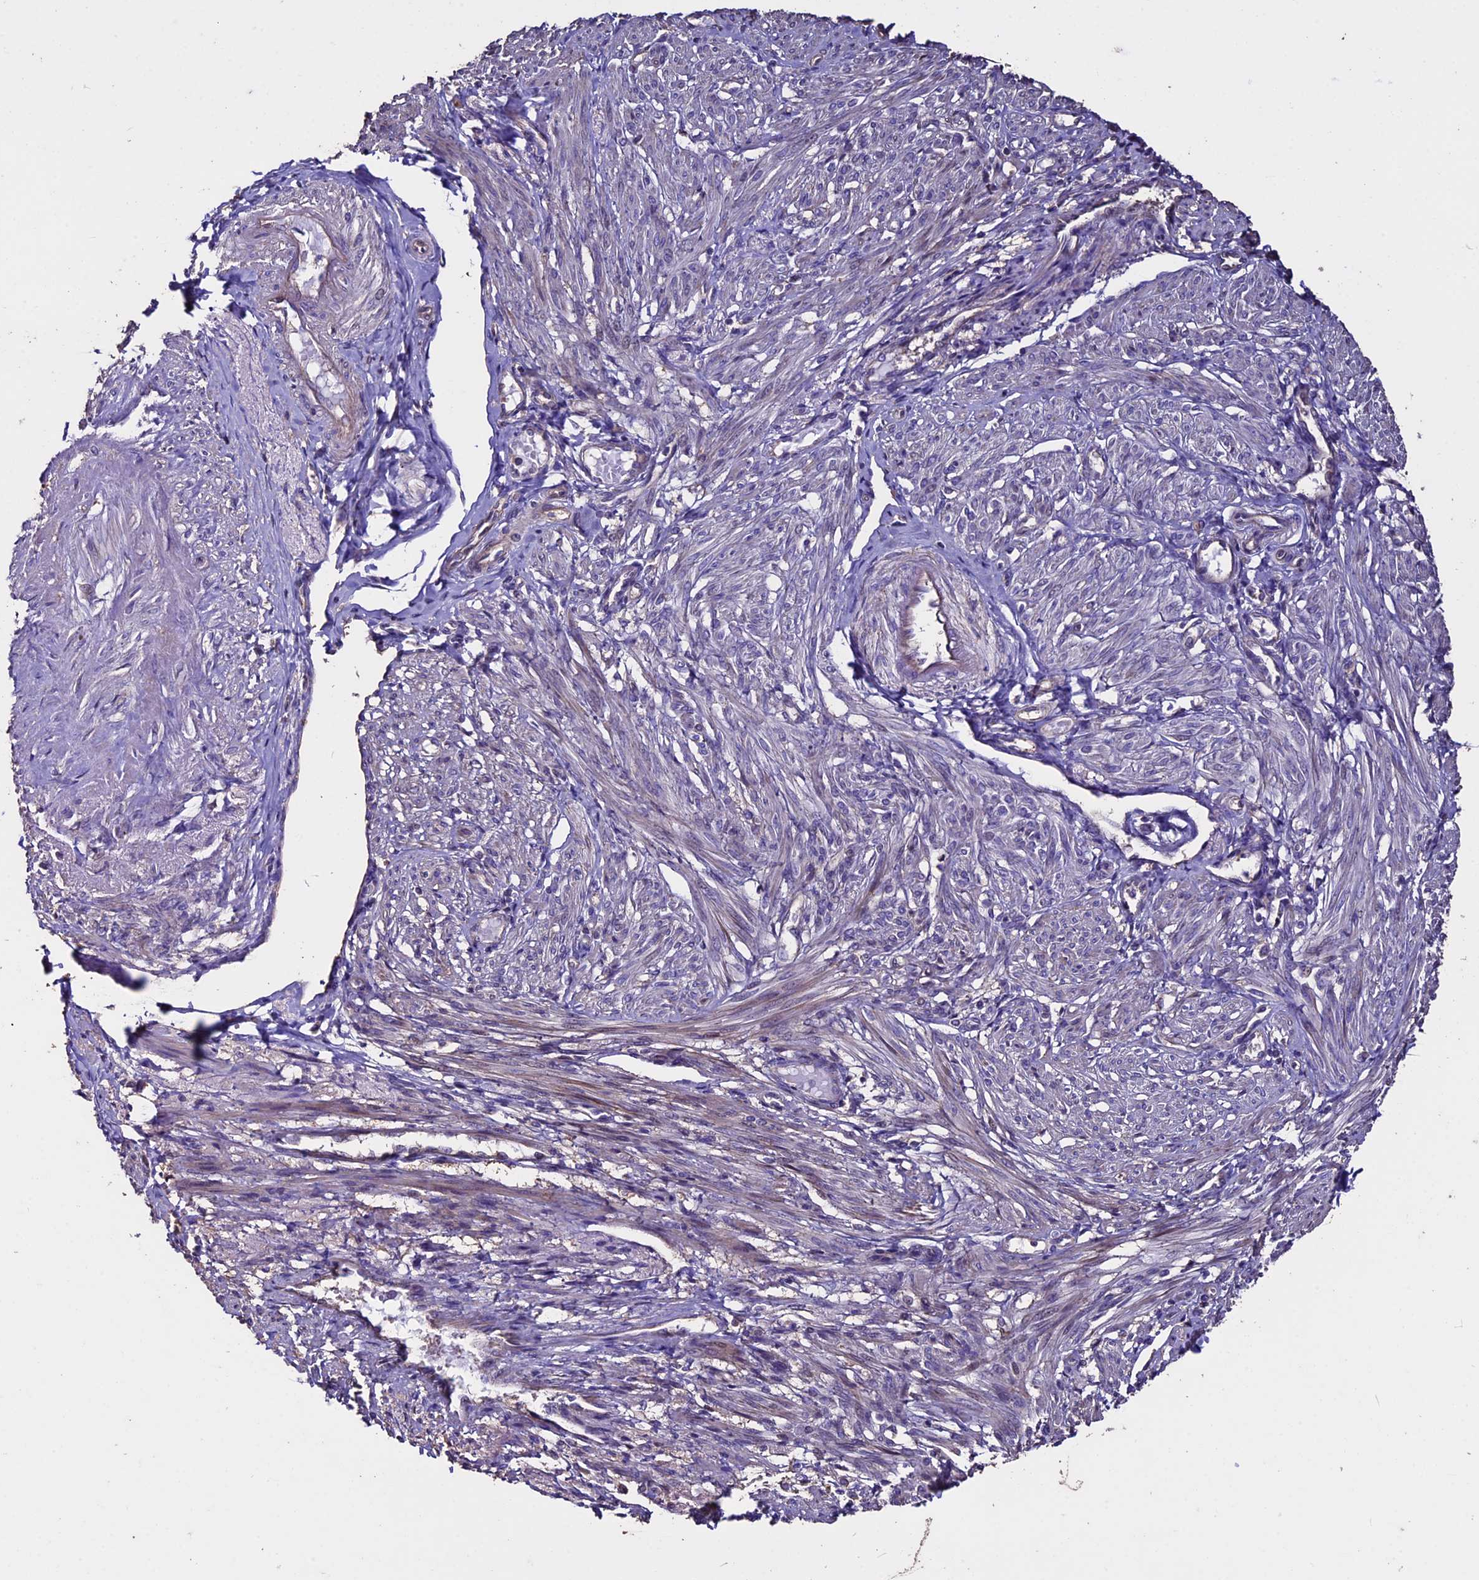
{"staining": {"intensity": "moderate", "quantity": "25%-75%", "location": "cytoplasmic/membranous"}, "tissue": "smooth muscle", "cell_type": "Smooth muscle cells", "image_type": "normal", "snomed": [{"axis": "morphology", "description": "Normal tissue, NOS"}, {"axis": "topography", "description": "Smooth muscle"}], "caption": "Immunohistochemical staining of unremarkable smooth muscle displays 25%-75% levels of moderate cytoplasmic/membranous protein expression in approximately 25%-75% of smooth muscle cells.", "gene": "USB1", "patient": {"sex": "female", "age": 39}}